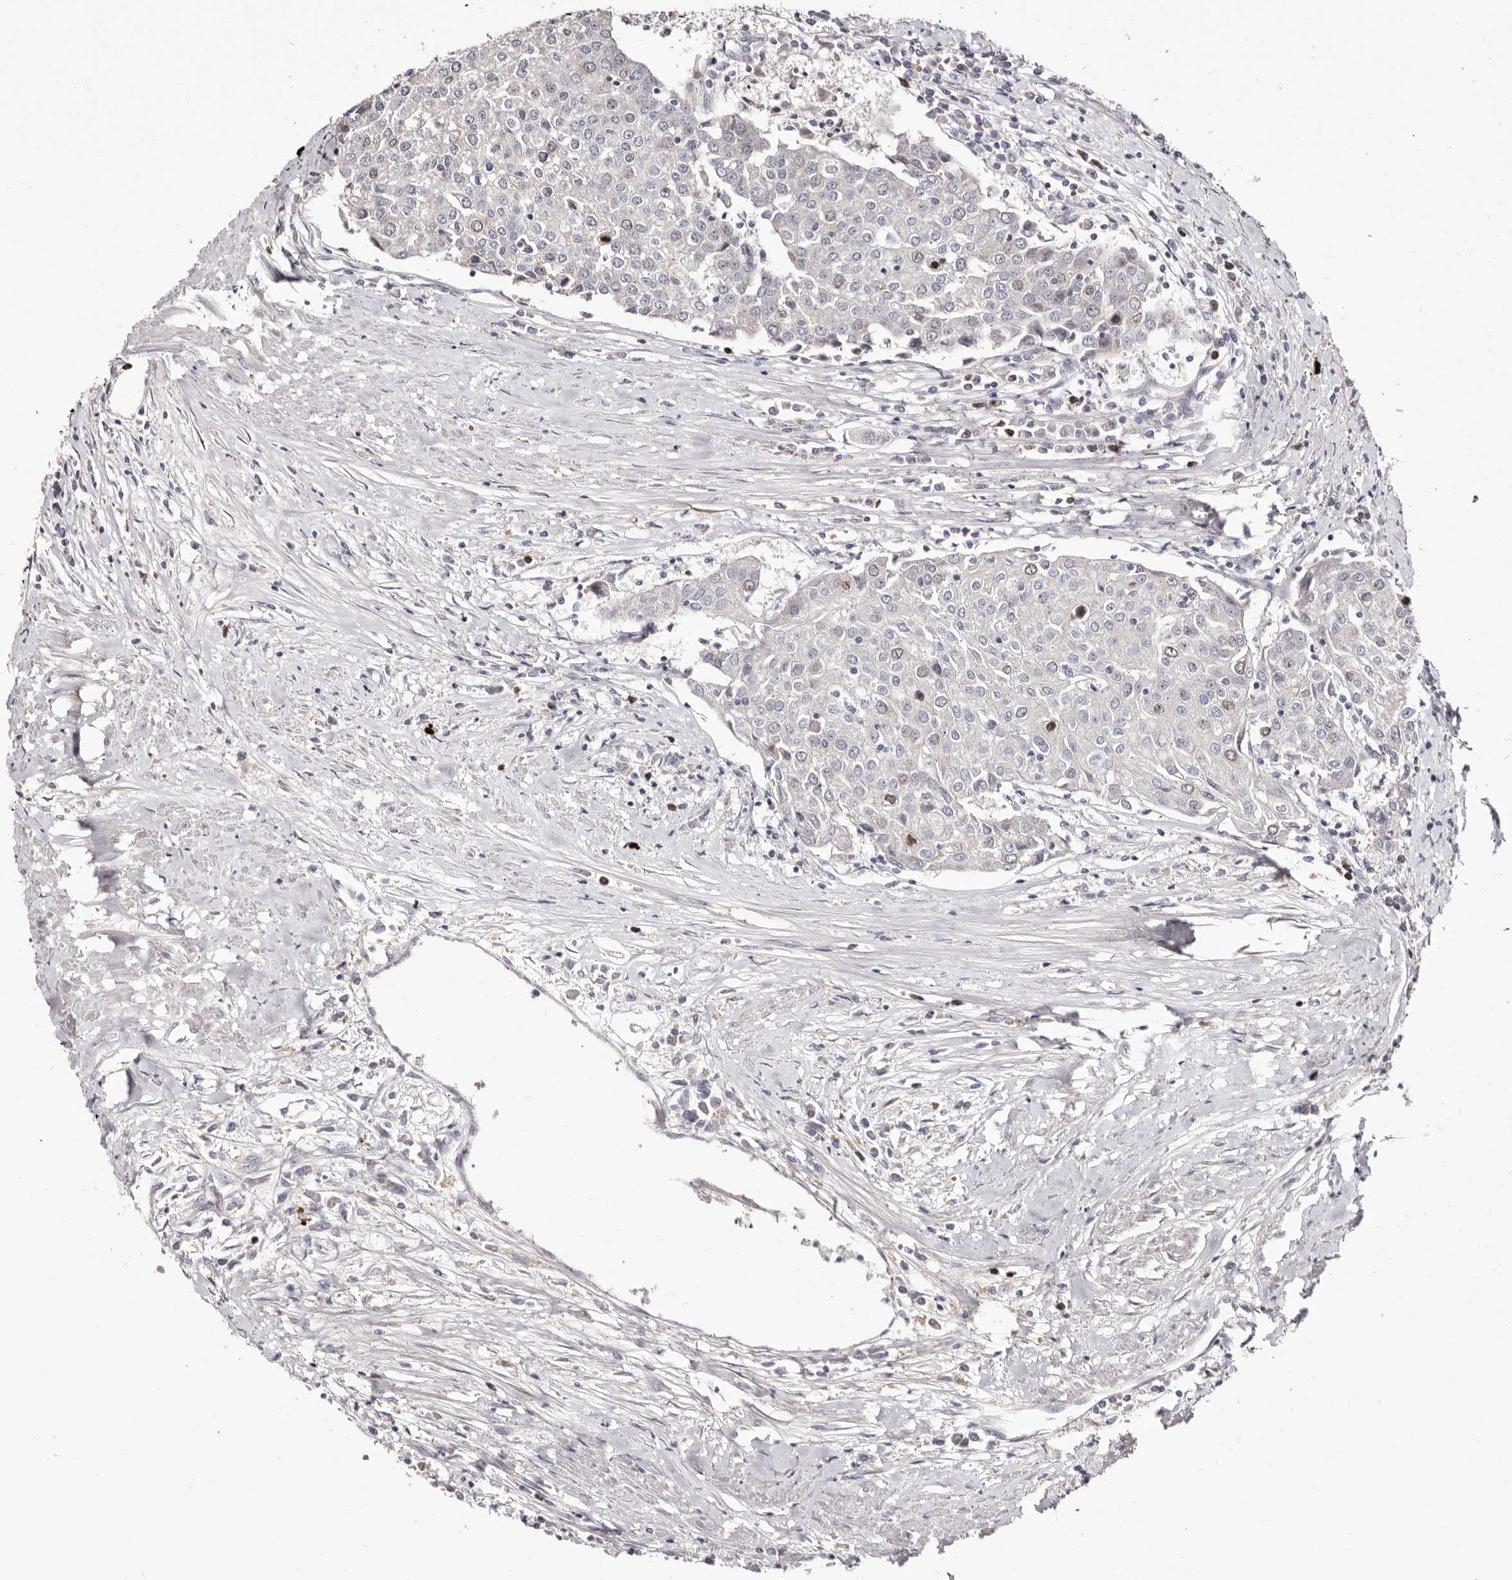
{"staining": {"intensity": "weak", "quantity": "<25%", "location": "nuclear"}, "tissue": "urothelial cancer", "cell_type": "Tumor cells", "image_type": "cancer", "snomed": [{"axis": "morphology", "description": "Urothelial carcinoma, High grade"}, {"axis": "topography", "description": "Urinary bladder"}], "caption": "A histopathology image of urothelial cancer stained for a protein exhibits no brown staining in tumor cells.", "gene": "CDCA8", "patient": {"sex": "female", "age": 85}}